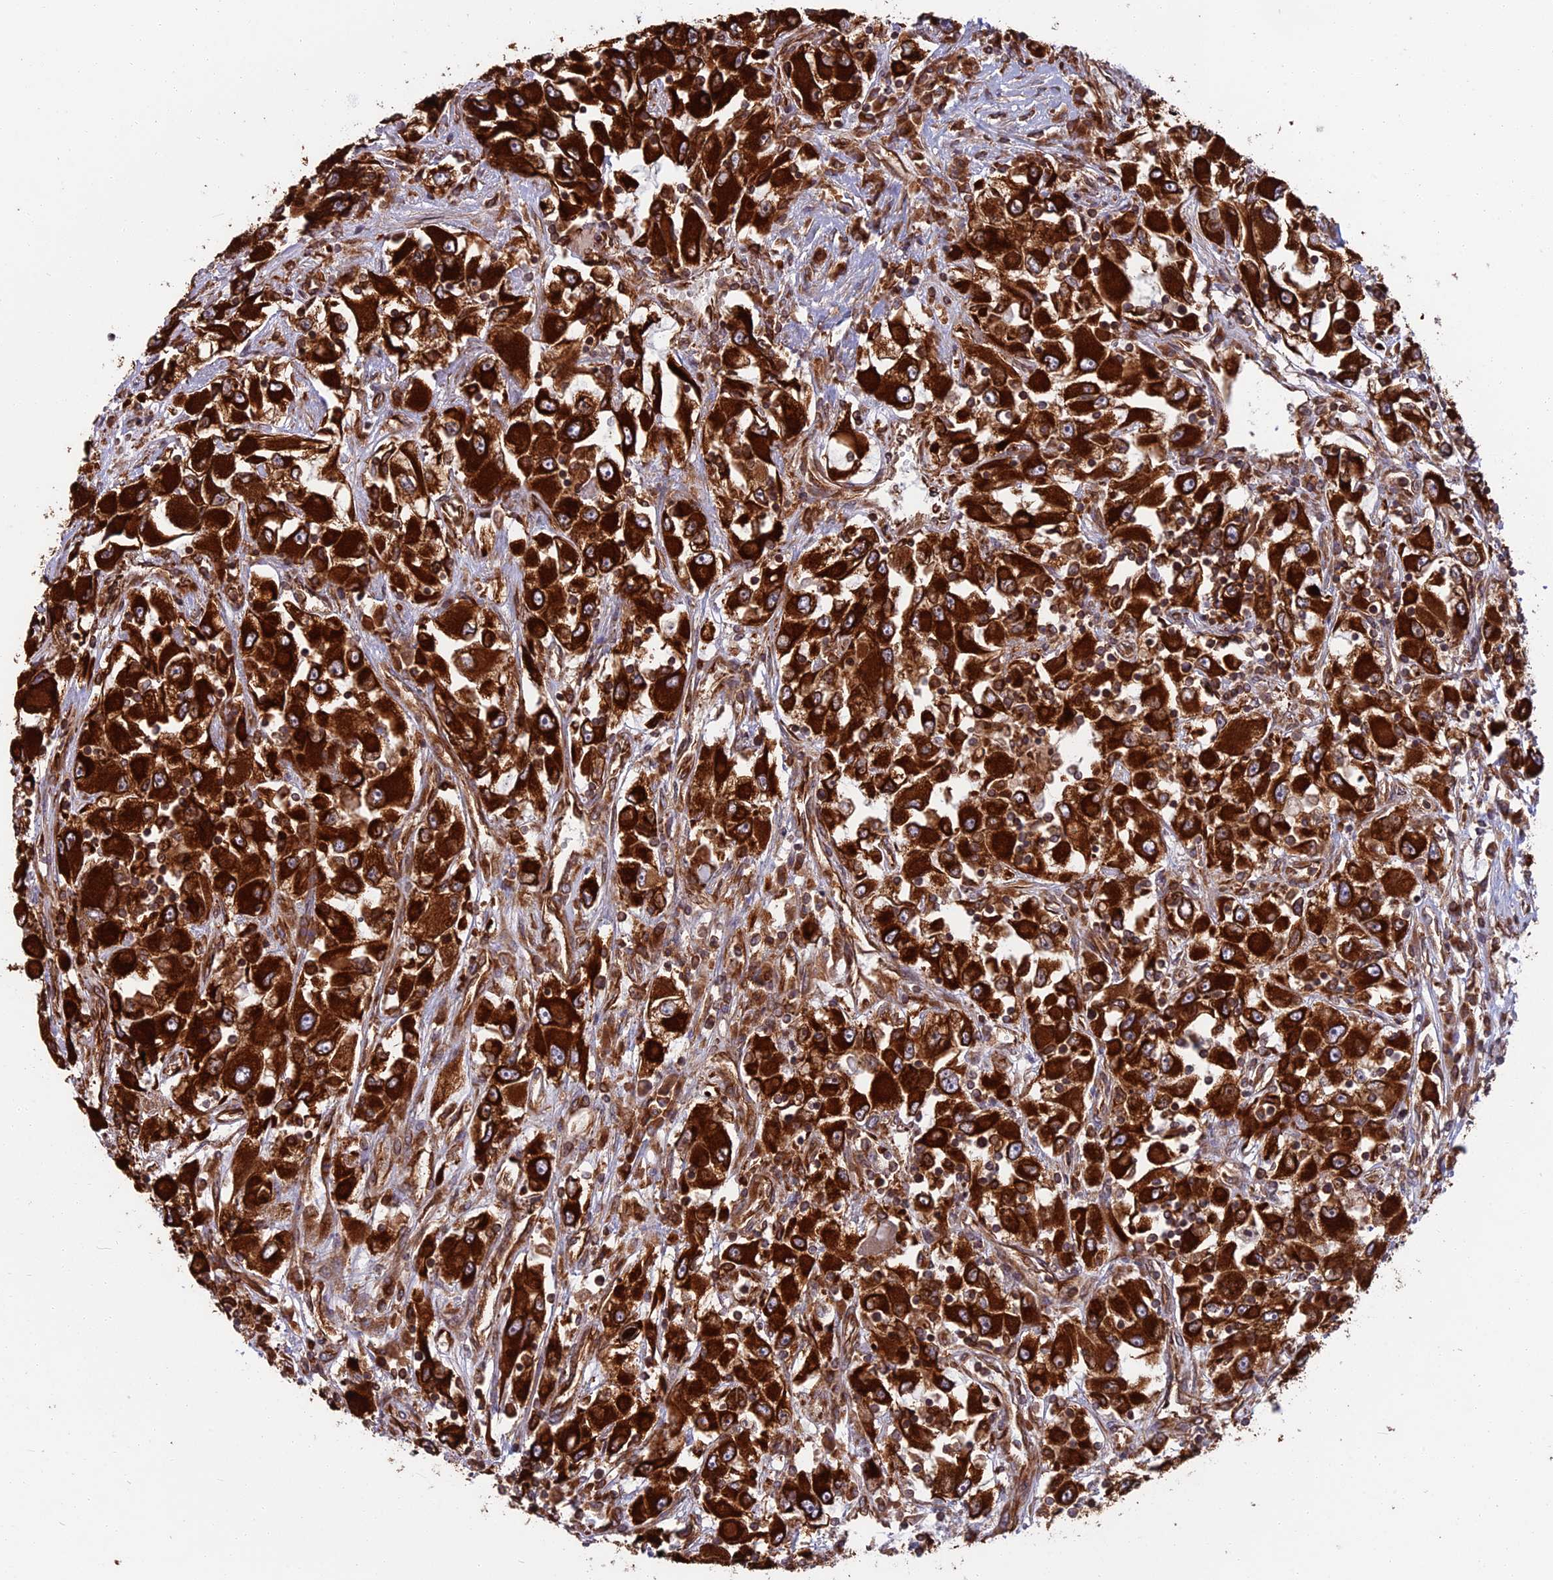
{"staining": {"intensity": "strong", "quantity": ">75%", "location": "cytoplasmic/membranous"}, "tissue": "renal cancer", "cell_type": "Tumor cells", "image_type": "cancer", "snomed": [{"axis": "morphology", "description": "Adenocarcinoma, NOS"}, {"axis": "topography", "description": "Kidney"}], "caption": "This image displays adenocarcinoma (renal) stained with immunohistochemistry to label a protein in brown. The cytoplasmic/membranous of tumor cells show strong positivity for the protein. Nuclei are counter-stained blue.", "gene": "WDR1", "patient": {"sex": "female", "age": 52}}